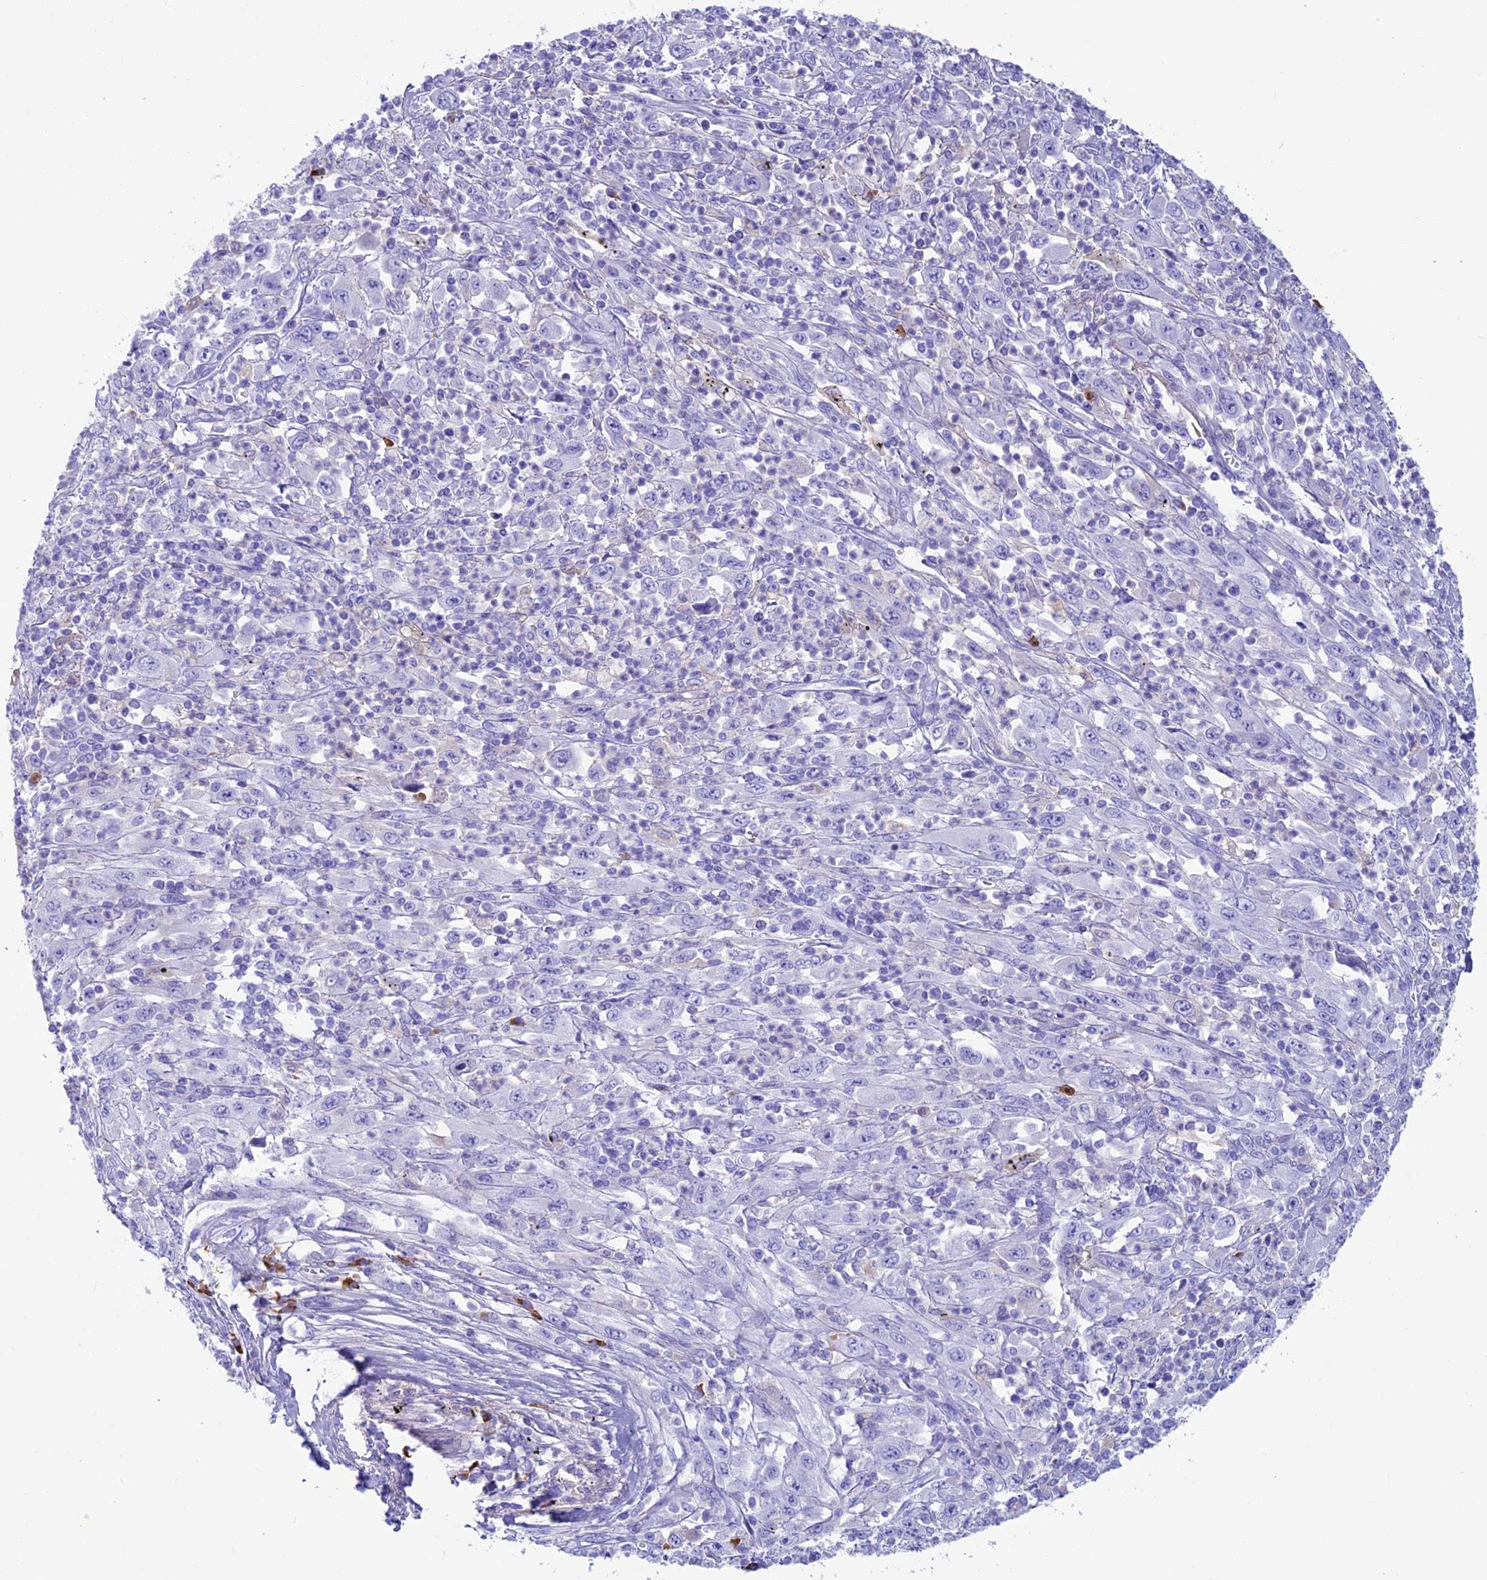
{"staining": {"intensity": "negative", "quantity": "none", "location": "none"}, "tissue": "melanoma", "cell_type": "Tumor cells", "image_type": "cancer", "snomed": [{"axis": "morphology", "description": "Malignant melanoma, Metastatic site"}, {"axis": "topography", "description": "Skin"}], "caption": "Melanoma was stained to show a protein in brown. There is no significant positivity in tumor cells. (Brightfield microscopy of DAB (3,3'-diaminobenzidine) immunohistochemistry at high magnification).", "gene": "IGSF6", "patient": {"sex": "female", "age": 56}}